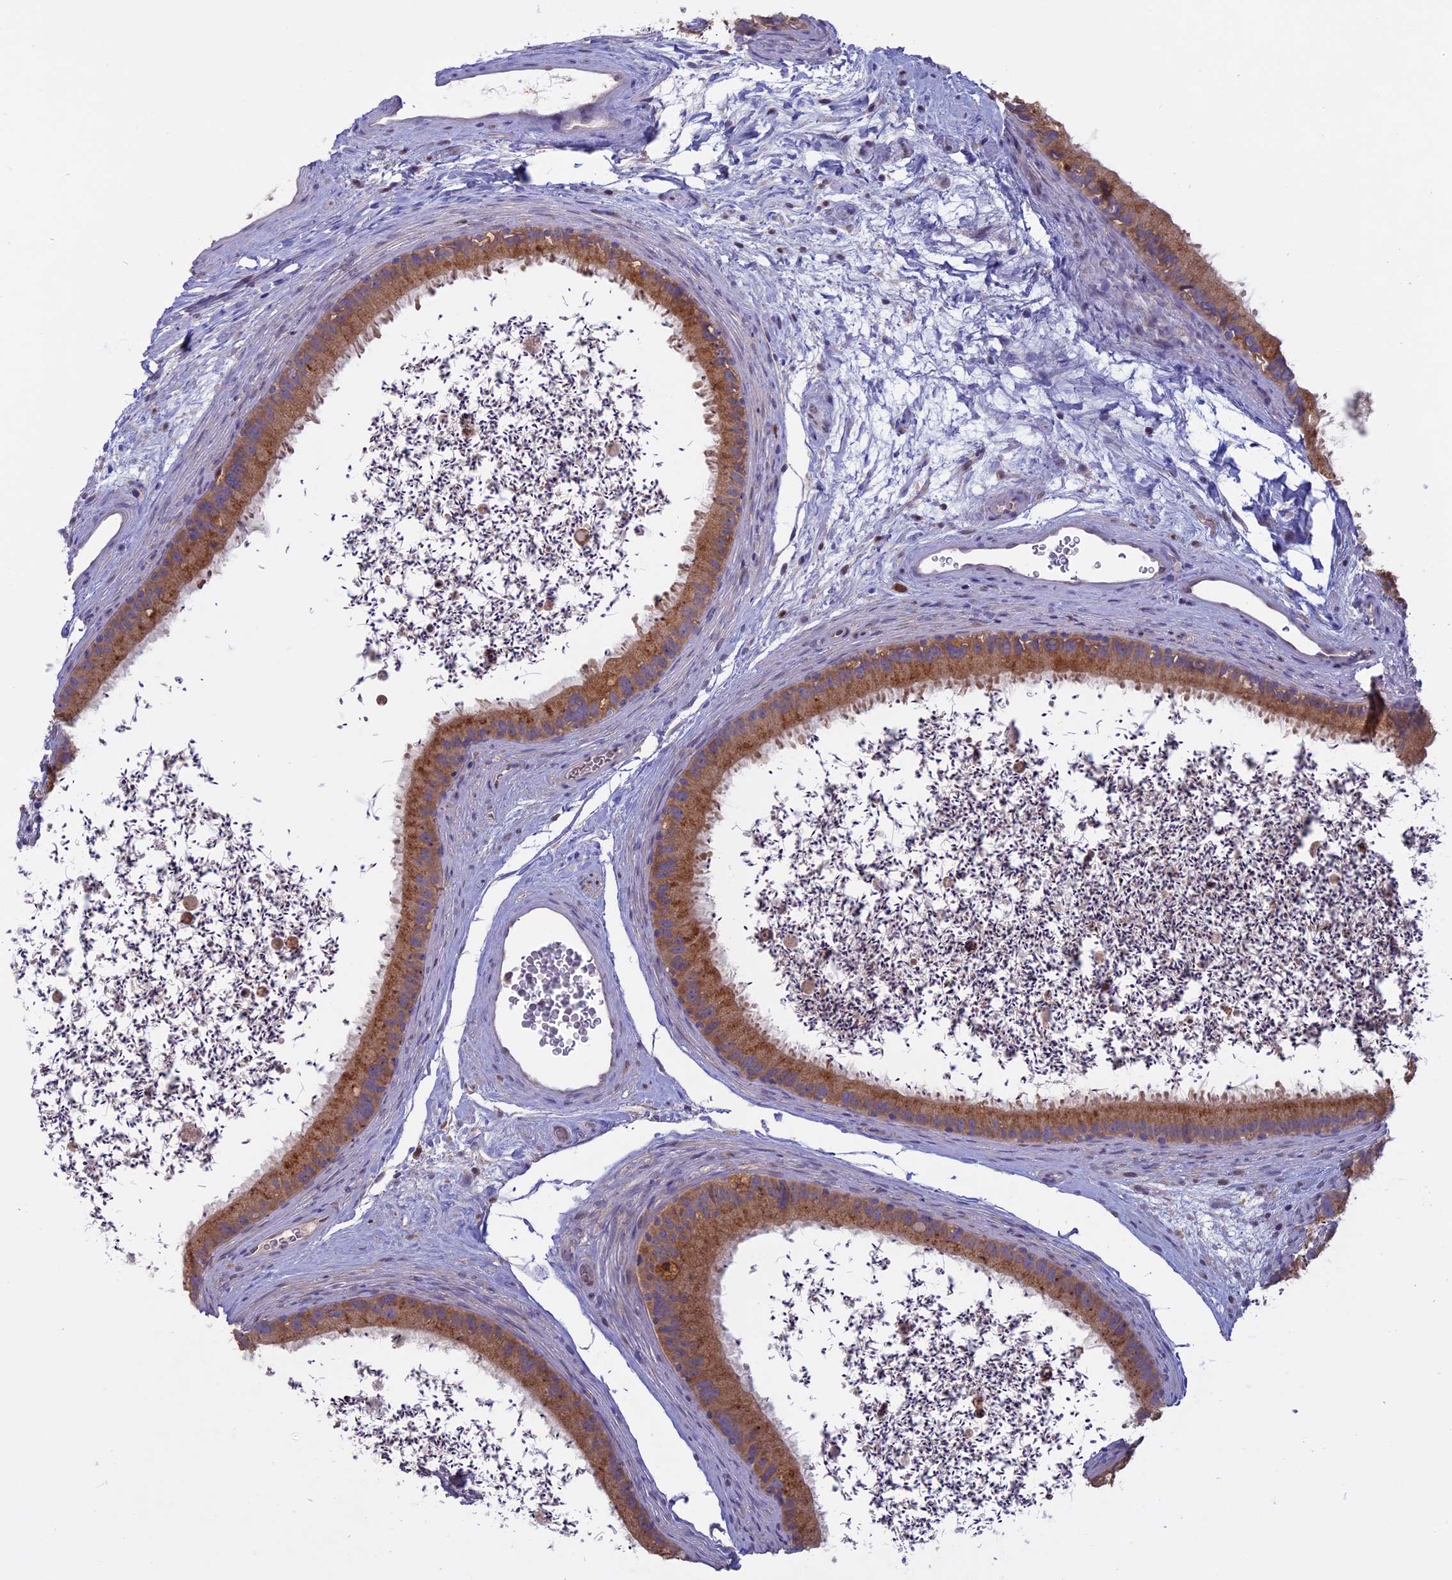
{"staining": {"intensity": "moderate", "quantity": ">75%", "location": "cytoplasmic/membranous"}, "tissue": "epididymis", "cell_type": "Glandular cells", "image_type": "normal", "snomed": [{"axis": "morphology", "description": "Normal tissue, NOS"}, {"axis": "topography", "description": "Epididymis, spermatic cord, NOS"}], "caption": "Epididymis was stained to show a protein in brown. There is medium levels of moderate cytoplasmic/membranous expression in about >75% of glandular cells. The staining is performed using DAB brown chromogen to label protein expression. The nuclei are counter-stained blue using hematoxylin.", "gene": "TMEM208", "patient": {"sex": "male", "age": 50}}